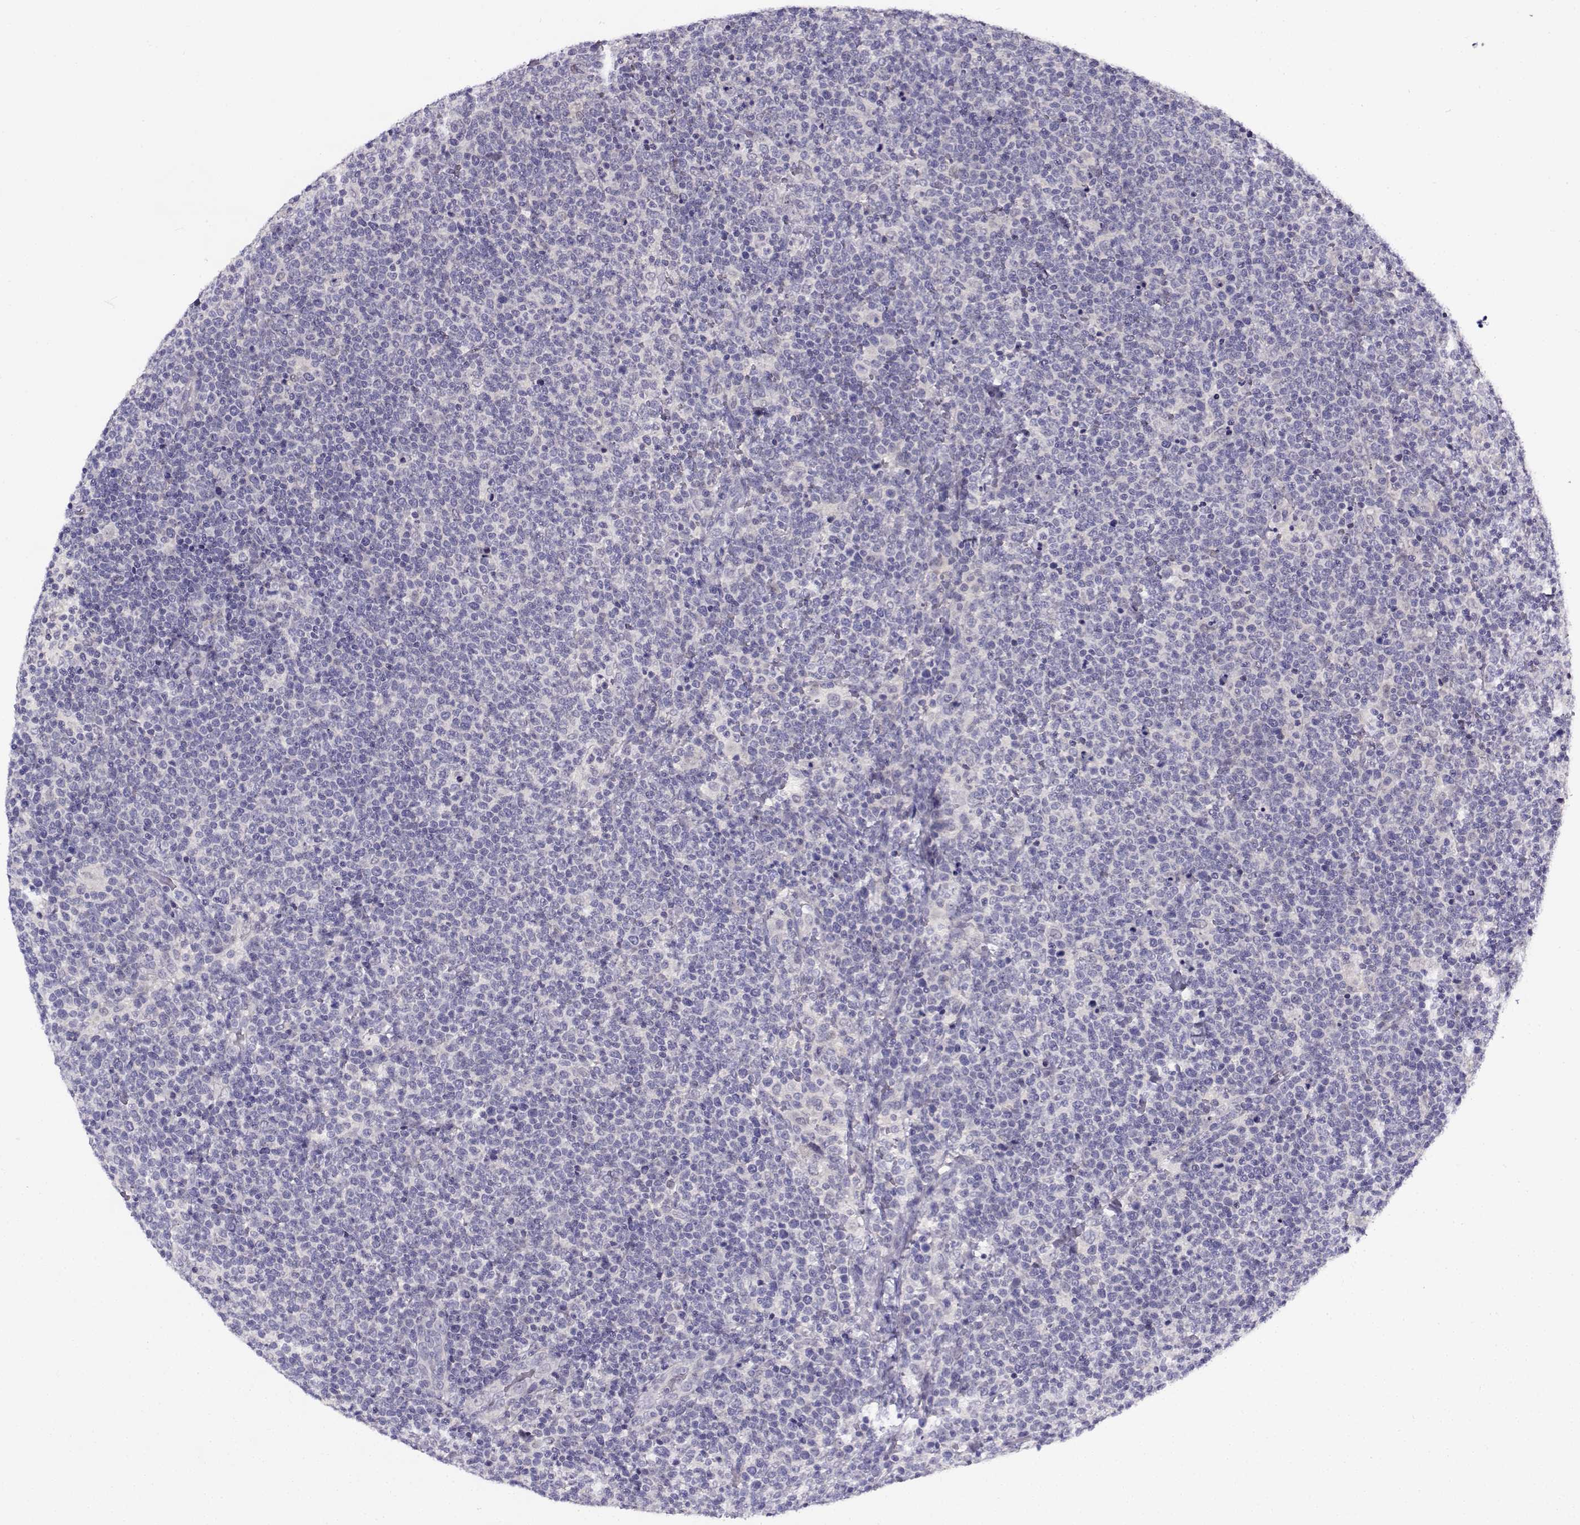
{"staining": {"intensity": "negative", "quantity": "none", "location": "none"}, "tissue": "lymphoma", "cell_type": "Tumor cells", "image_type": "cancer", "snomed": [{"axis": "morphology", "description": "Malignant lymphoma, non-Hodgkin's type, High grade"}, {"axis": "topography", "description": "Lymph node"}], "caption": "A micrograph of lymphoma stained for a protein displays no brown staining in tumor cells.", "gene": "FEZF1", "patient": {"sex": "male", "age": 61}}